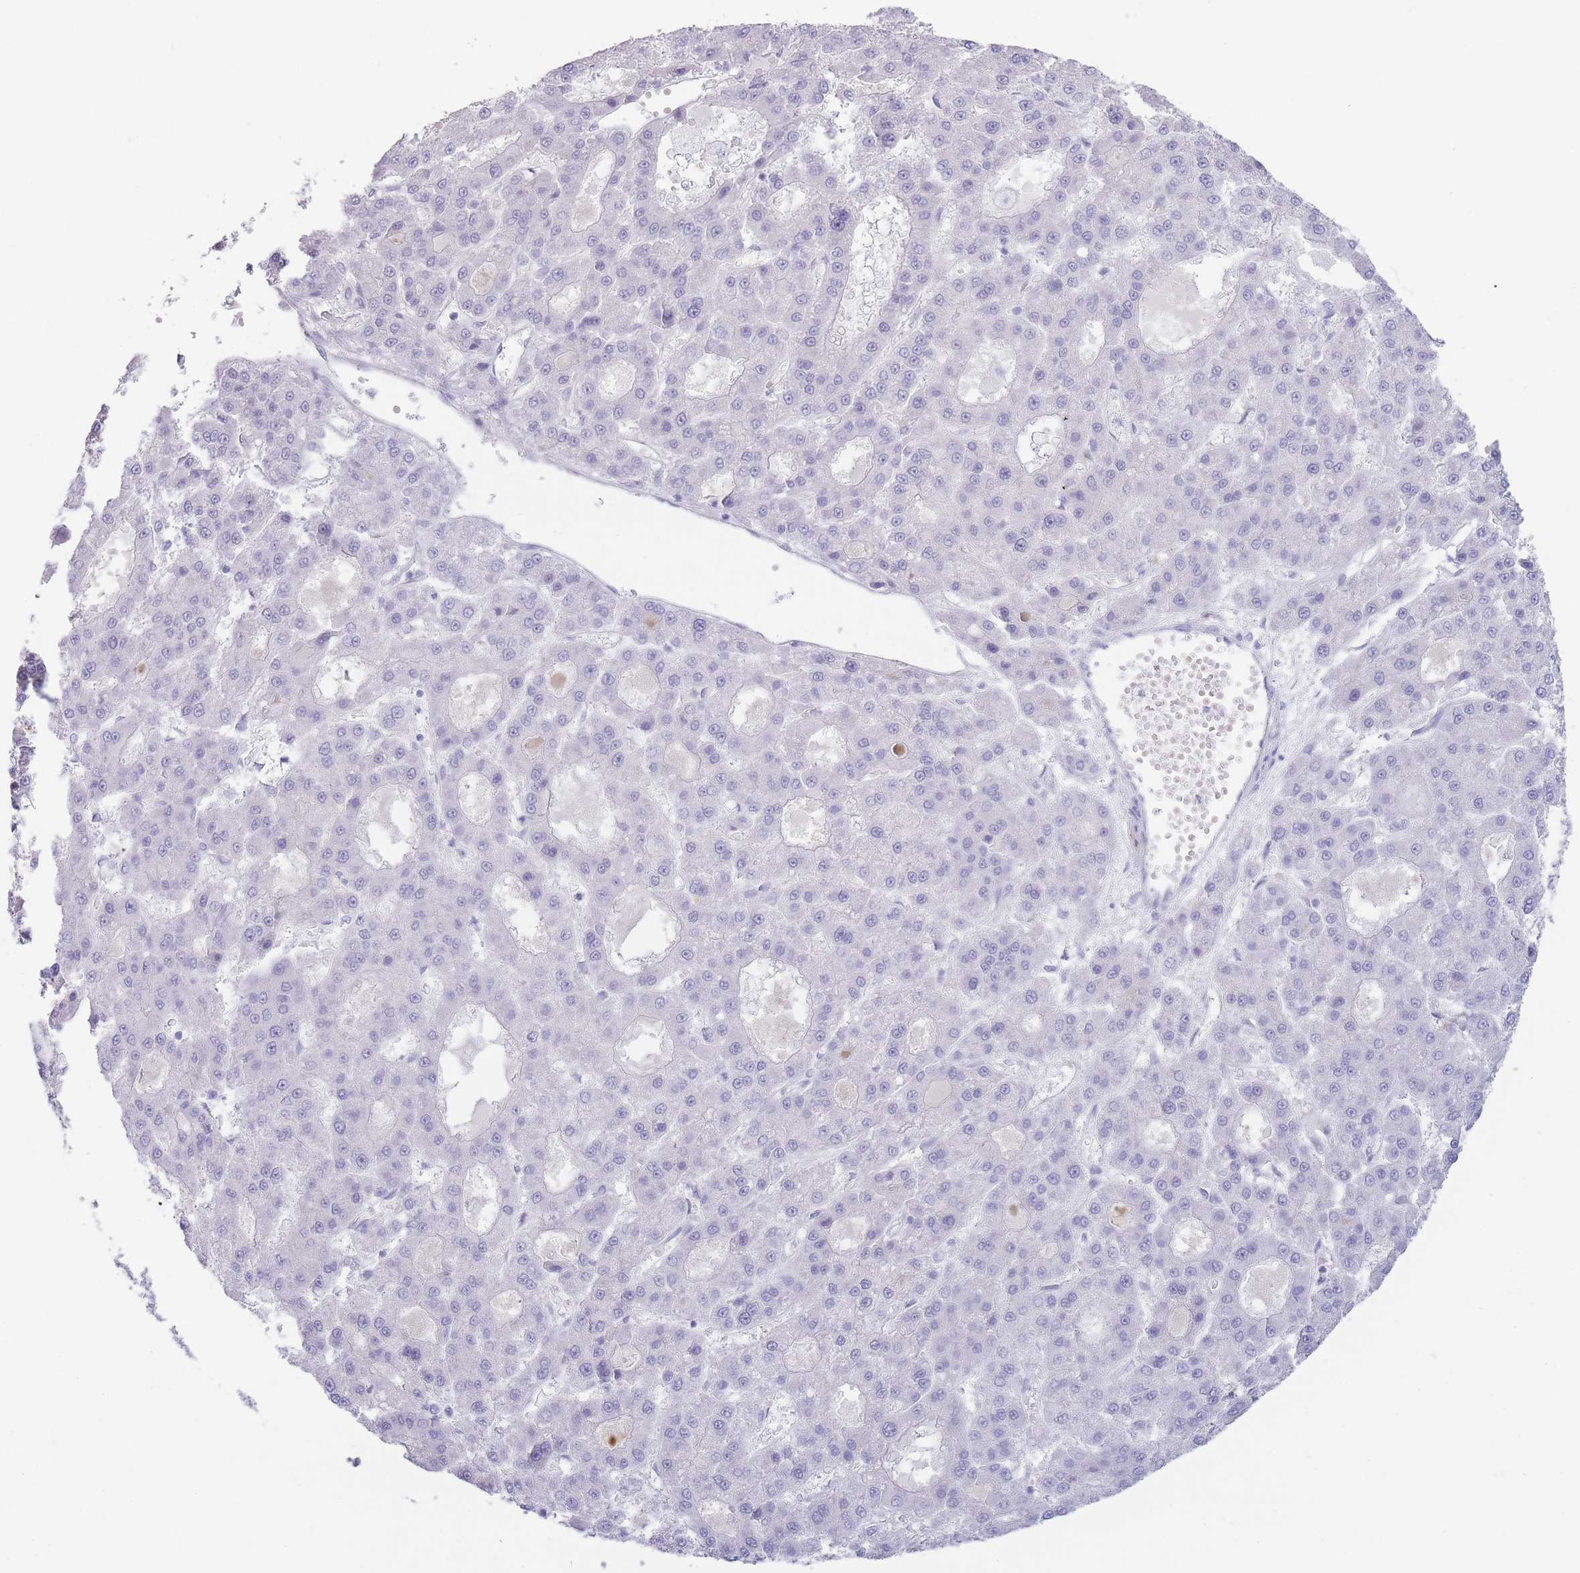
{"staining": {"intensity": "negative", "quantity": "none", "location": "none"}, "tissue": "liver cancer", "cell_type": "Tumor cells", "image_type": "cancer", "snomed": [{"axis": "morphology", "description": "Carcinoma, Hepatocellular, NOS"}, {"axis": "topography", "description": "Liver"}], "caption": "This image is of liver cancer (hepatocellular carcinoma) stained with IHC to label a protein in brown with the nuclei are counter-stained blue. There is no positivity in tumor cells.", "gene": "UTP14A", "patient": {"sex": "male", "age": 70}}